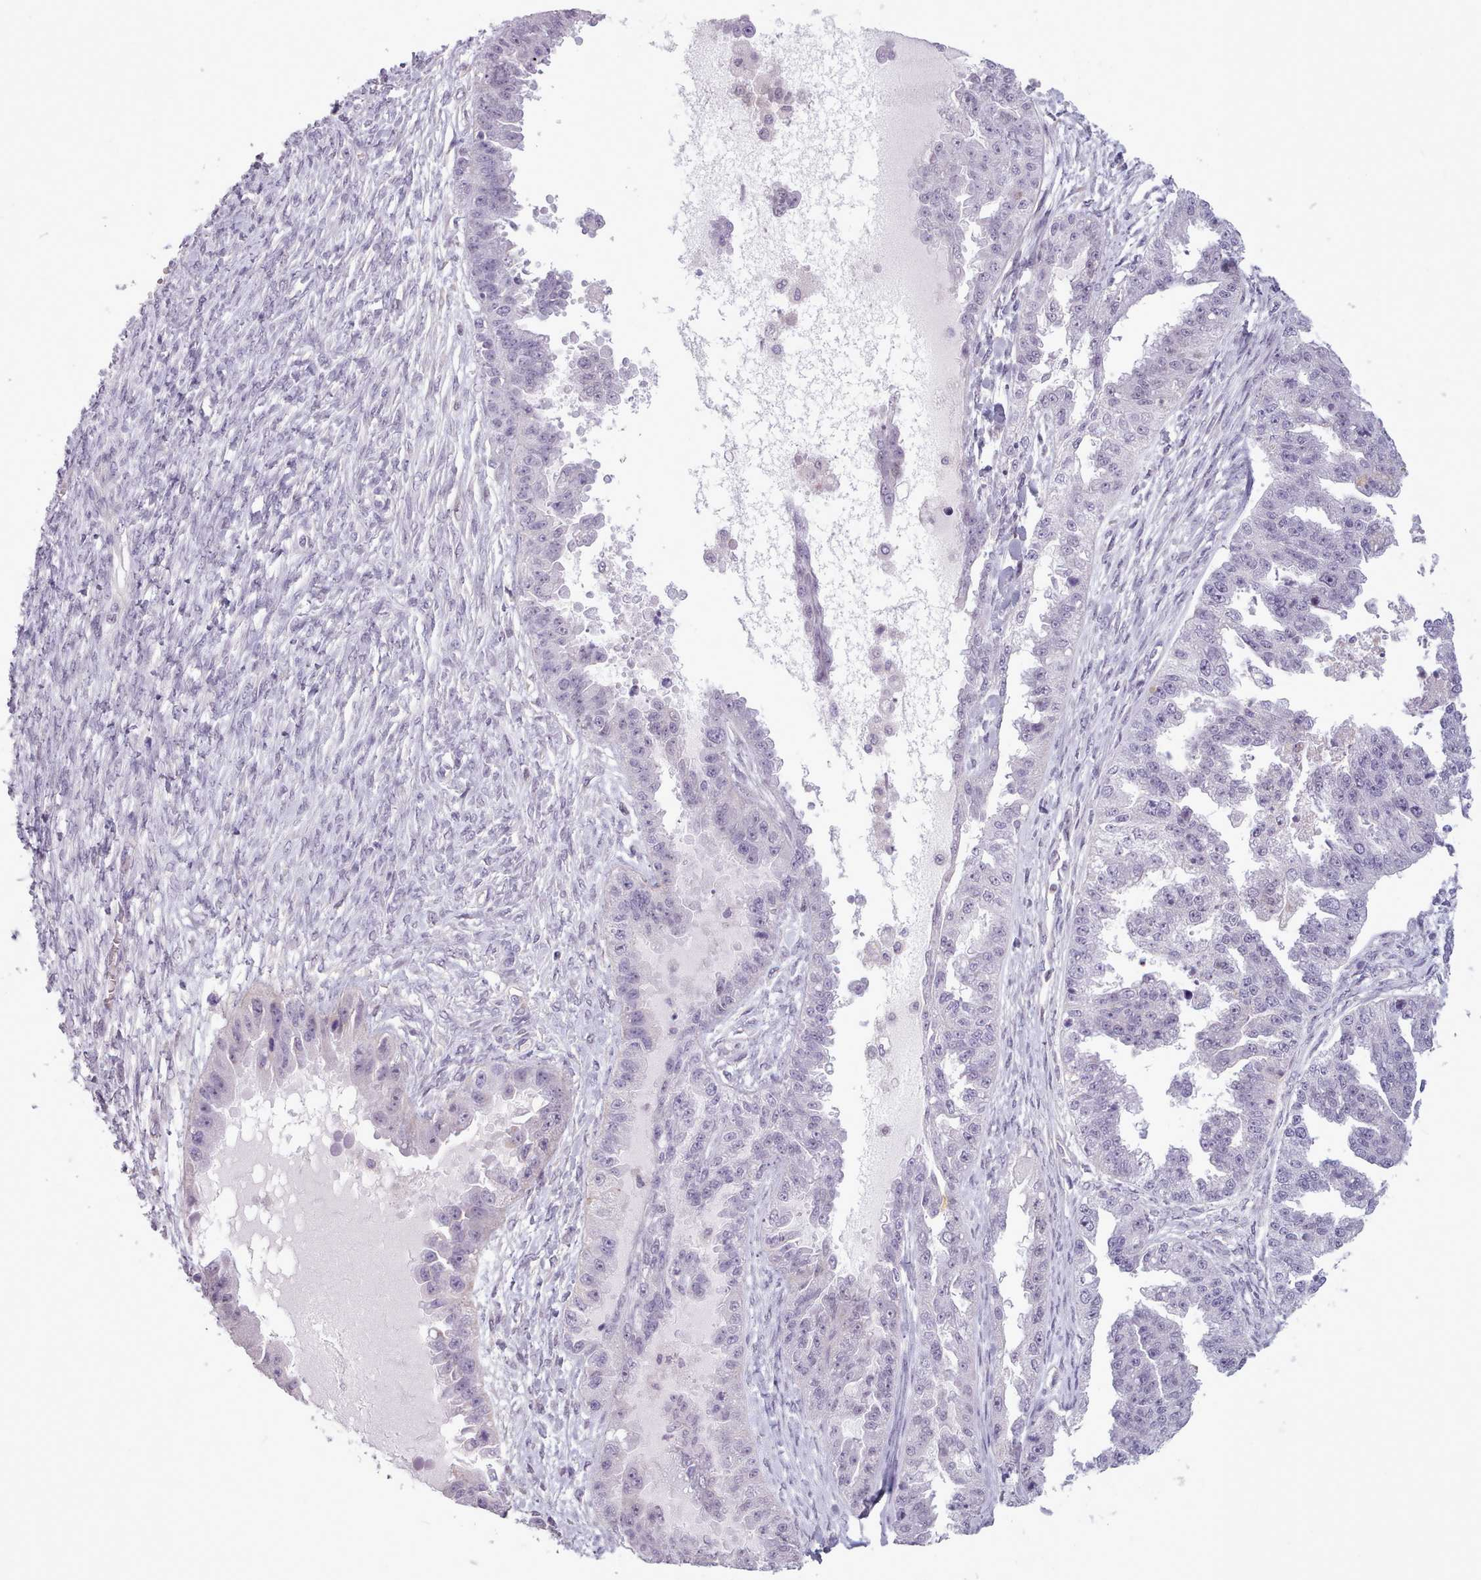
{"staining": {"intensity": "negative", "quantity": "none", "location": "none"}, "tissue": "ovarian cancer", "cell_type": "Tumor cells", "image_type": "cancer", "snomed": [{"axis": "morphology", "description": "Cystadenocarcinoma, serous, NOS"}, {"axis": "topography", "description": "Ovary"}], "caption": "Tumor cells show no significant expression in ovarian cancer (serous cystadenocarcinoma). Brightfield microscopy of immunohistochemistry stained with DAB (3,3'-diaminobenzidine) (brown) and hematoxylin (blue), captured at high magnification.", "gene": "SLURP1", "patient": {"sex": "female", "age": 58}}